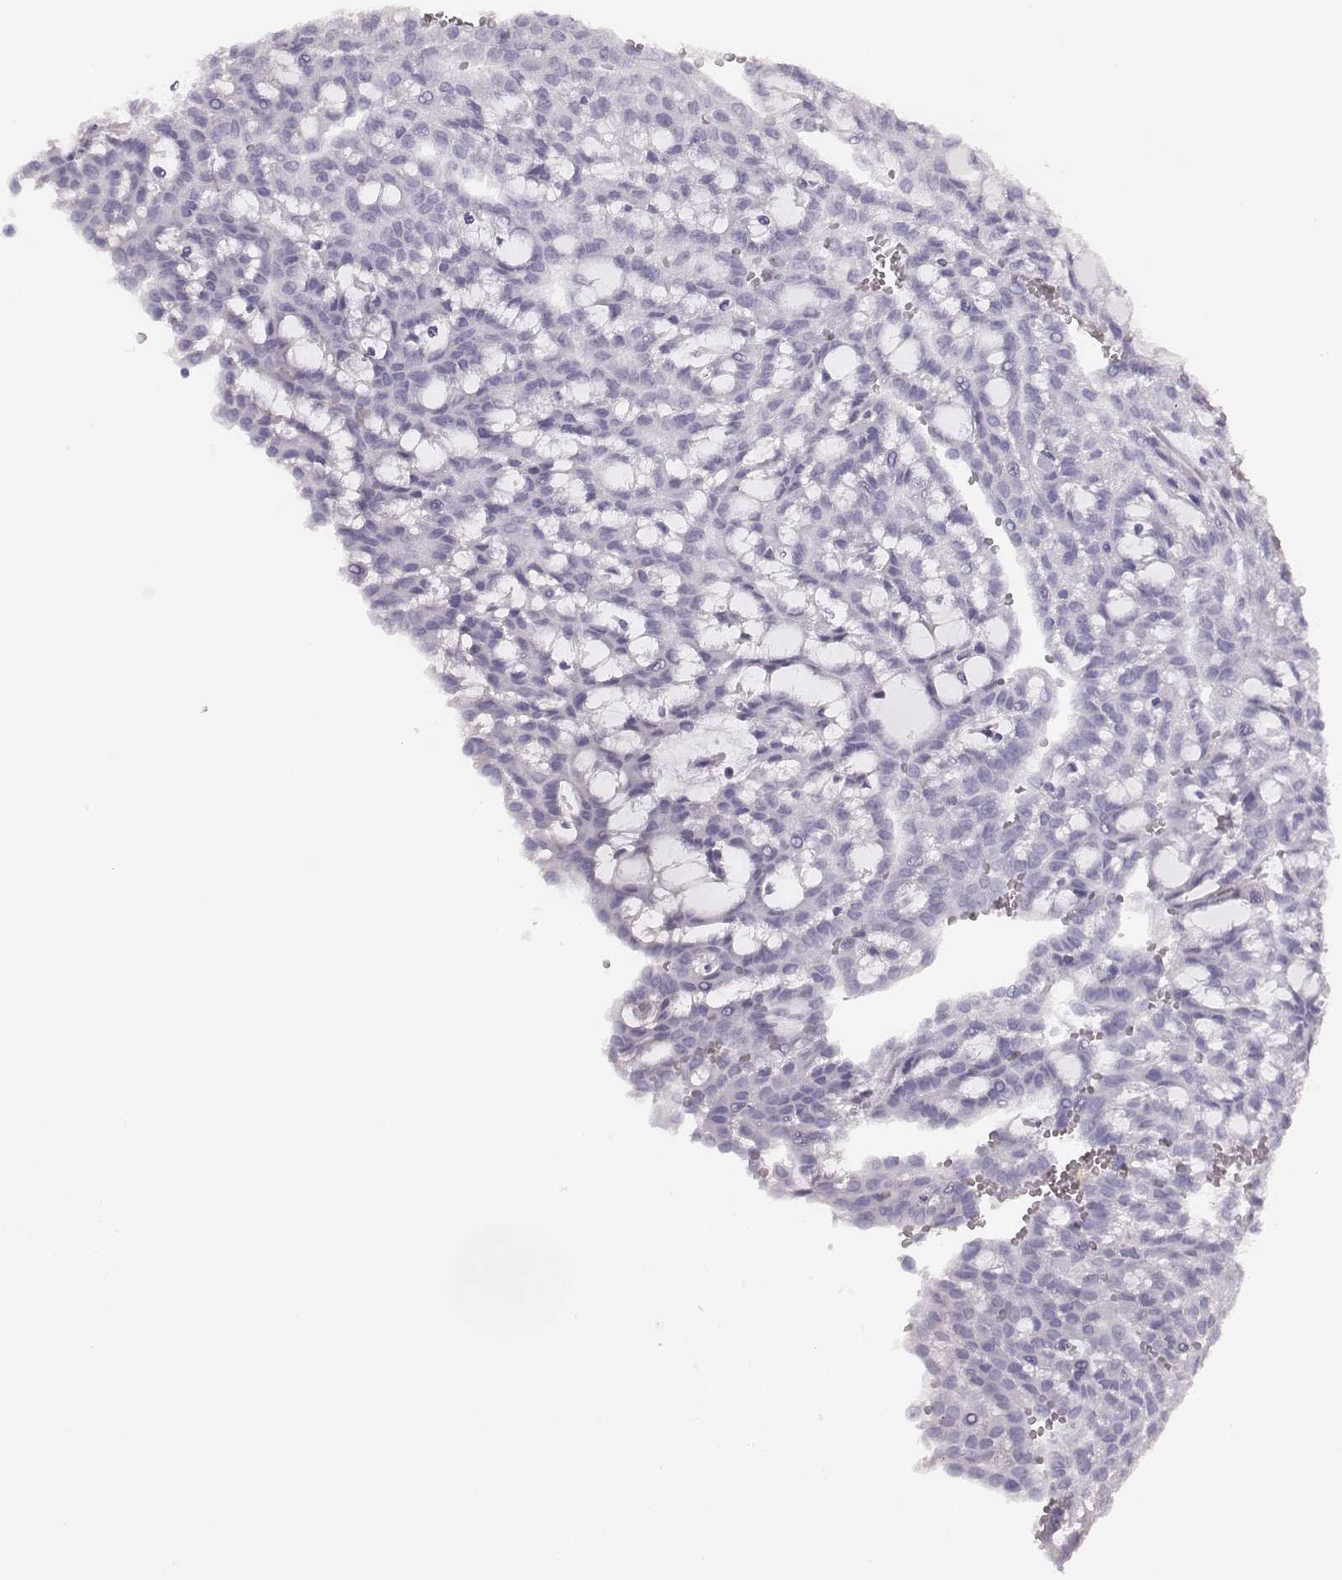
{"staining": {"intensity": "negative", "quantity": "none", "location": "none"}, "tissue": "renal cancer", "cell_type": "Tumor cells", "image_type": "cancer", "snomed": [{"axis": "morphology", "description": "Adenocarcinoma, NOS"}, {"axis": "topography", "description": "Kidney"}], "caption": "Tumor cells show no significant protein expression in renal adenocarcinoma. The staining is performed using DAB (3,3'-diaminobenzidine) brown chromogen with nuclei counter-stained in using hematoxylin.", "gene": "TUFM", "patient": {"sex": "male", "age": 63}}